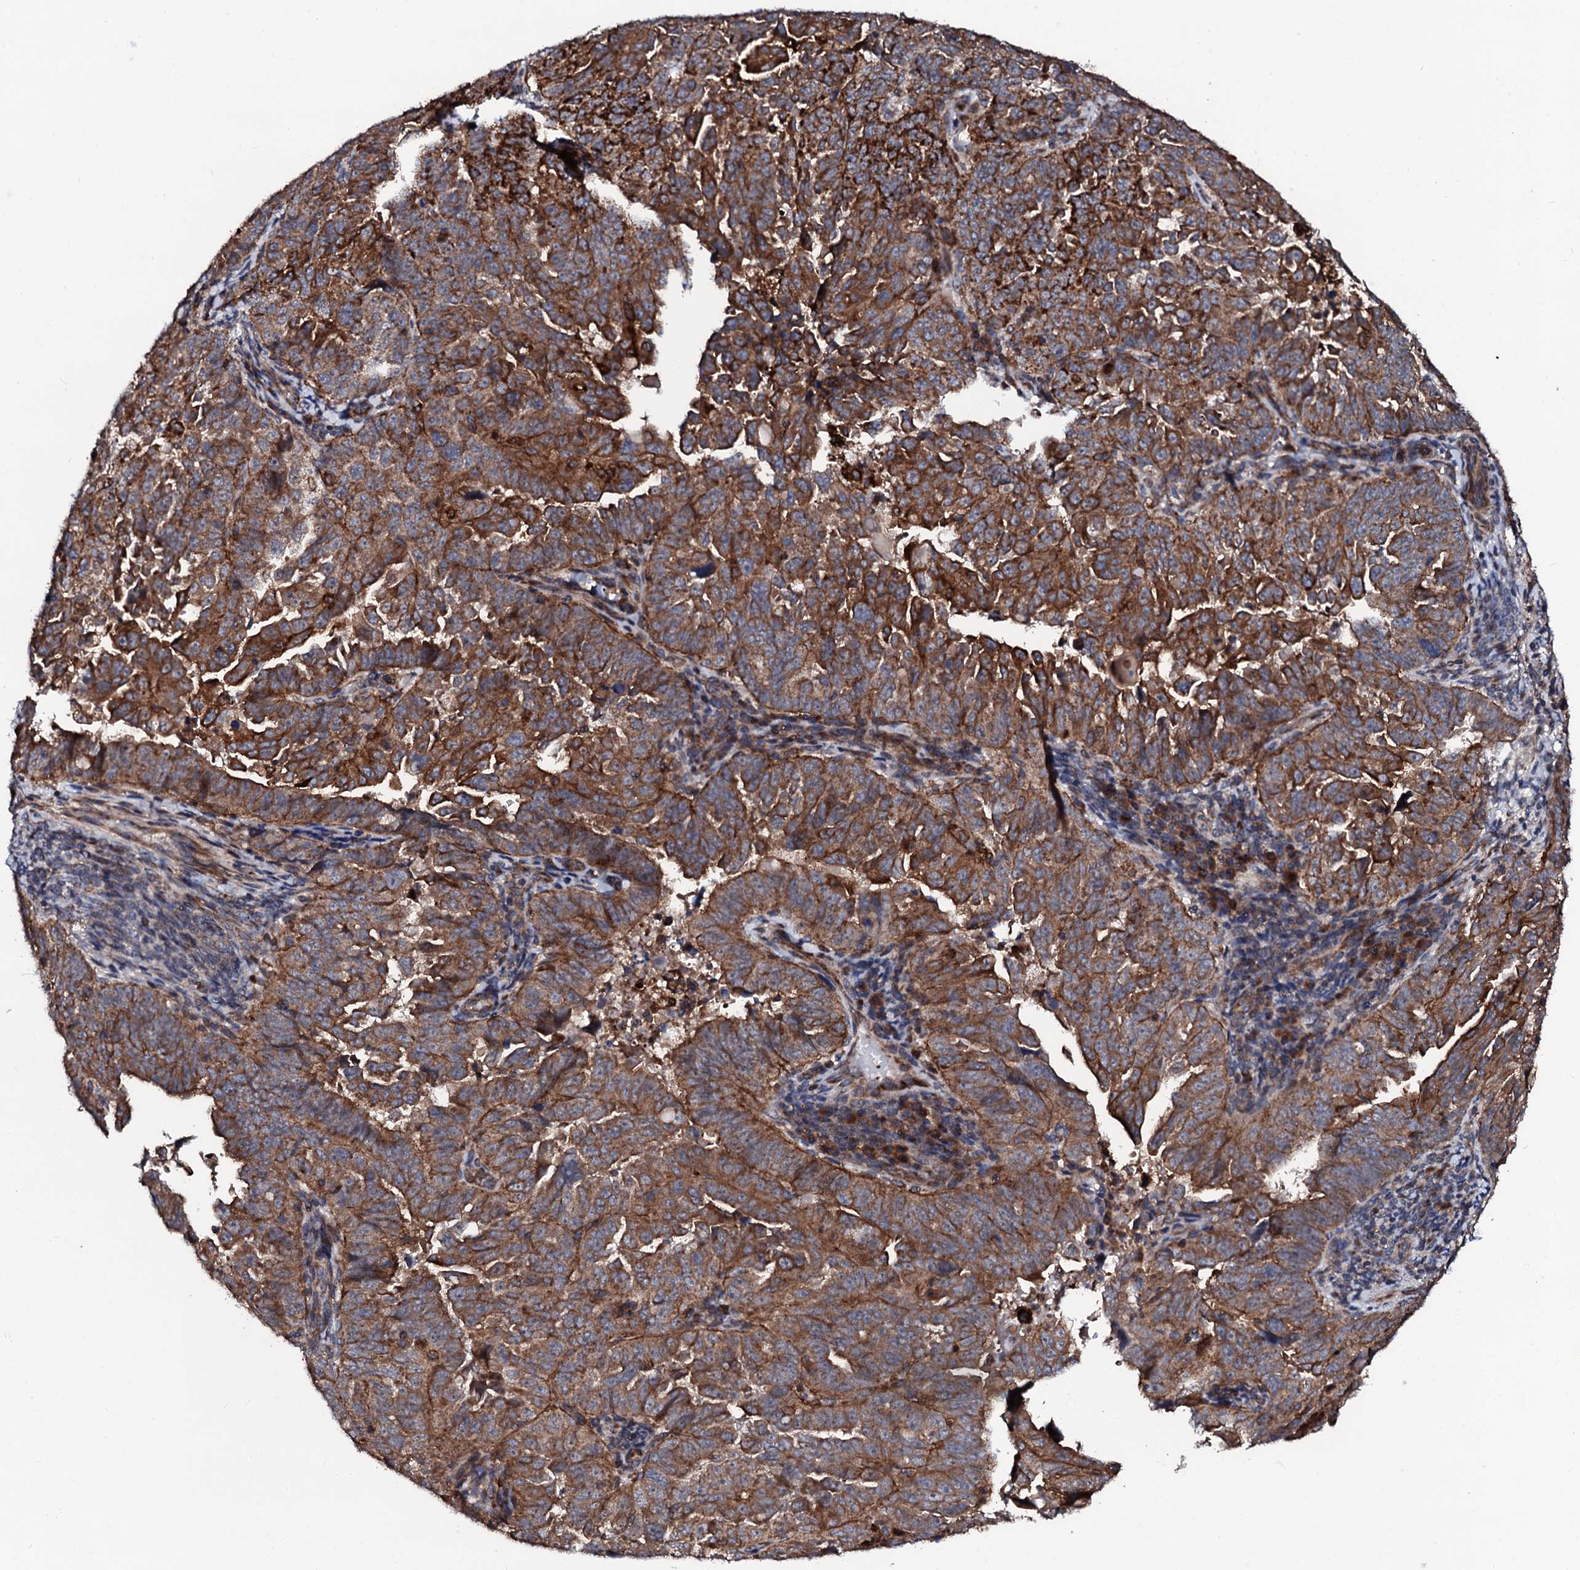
{"staining": {"intensity": "strong", "quantity": ">75%", "location": "cytoplasmic/membranous"}, "tissue": "endometrial cancer", "cell_type": "Tumor cells", "image_type": "cancer", "snomed": [{"axis": "morphology", "description": "Adenocarcinoma, NOS"}, {"axis": "topography", "description": "Endometrium"}], "caption": "An image of human adenocarcinoma (endometrial) stained for a protein demonstrates strong cytoplasmic/membranous brown staining in tumor cells. (Brightfield microscopy of DAB IHC at high magnification).", "gene": "SDHAF2", "patient": {"sex": "female", "age": 65}}